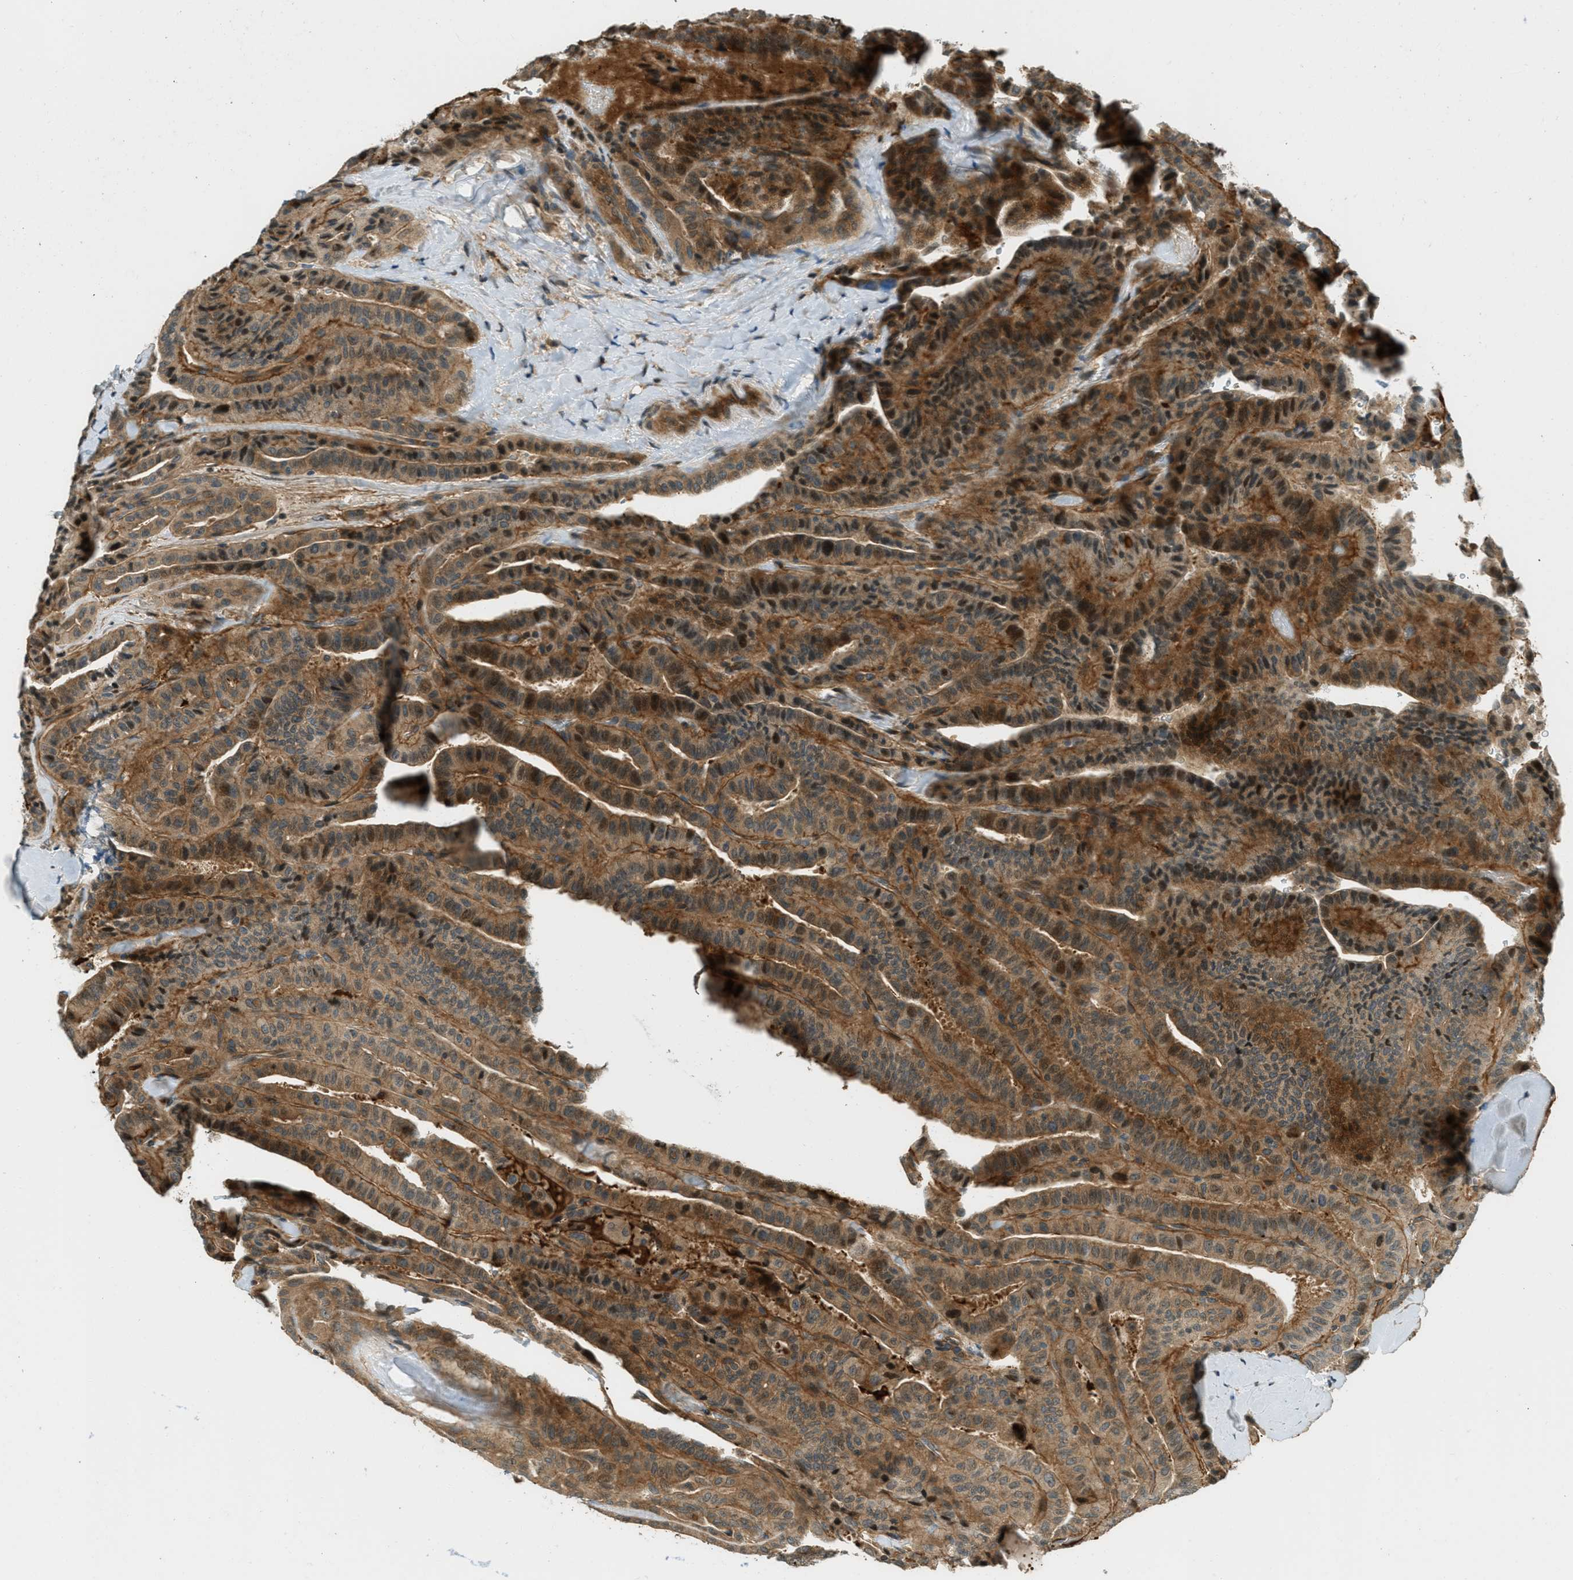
{"staining": {"intensity": "moderate", "quantity": ">75%", "location": "cytoplasmic/membranous,nuclear"}, "tissue": "thyroid cancer", "cell_type": "Tumor cells", "image_type": "cancer", "snomed": [{"axis": "morphology", "description": "Papillary adenocarcinoma, NOS"}, {"axis": "topography", "description": "Thyroid gland"}], "caption": "Immunohistochemistry (IHC) (DAB) staining of human papillary adenocarcinoma (thyroid) displays moderate cytoplasmic/membranous and nuclear protein expression in approximately >75% of tumor cells. (DAB (3,3'-diaminobenzidine) IHC with brightfield microscopy, high magnification).", "gene": "PTPN23", "patient": {"sex": "male", "age": 77}}